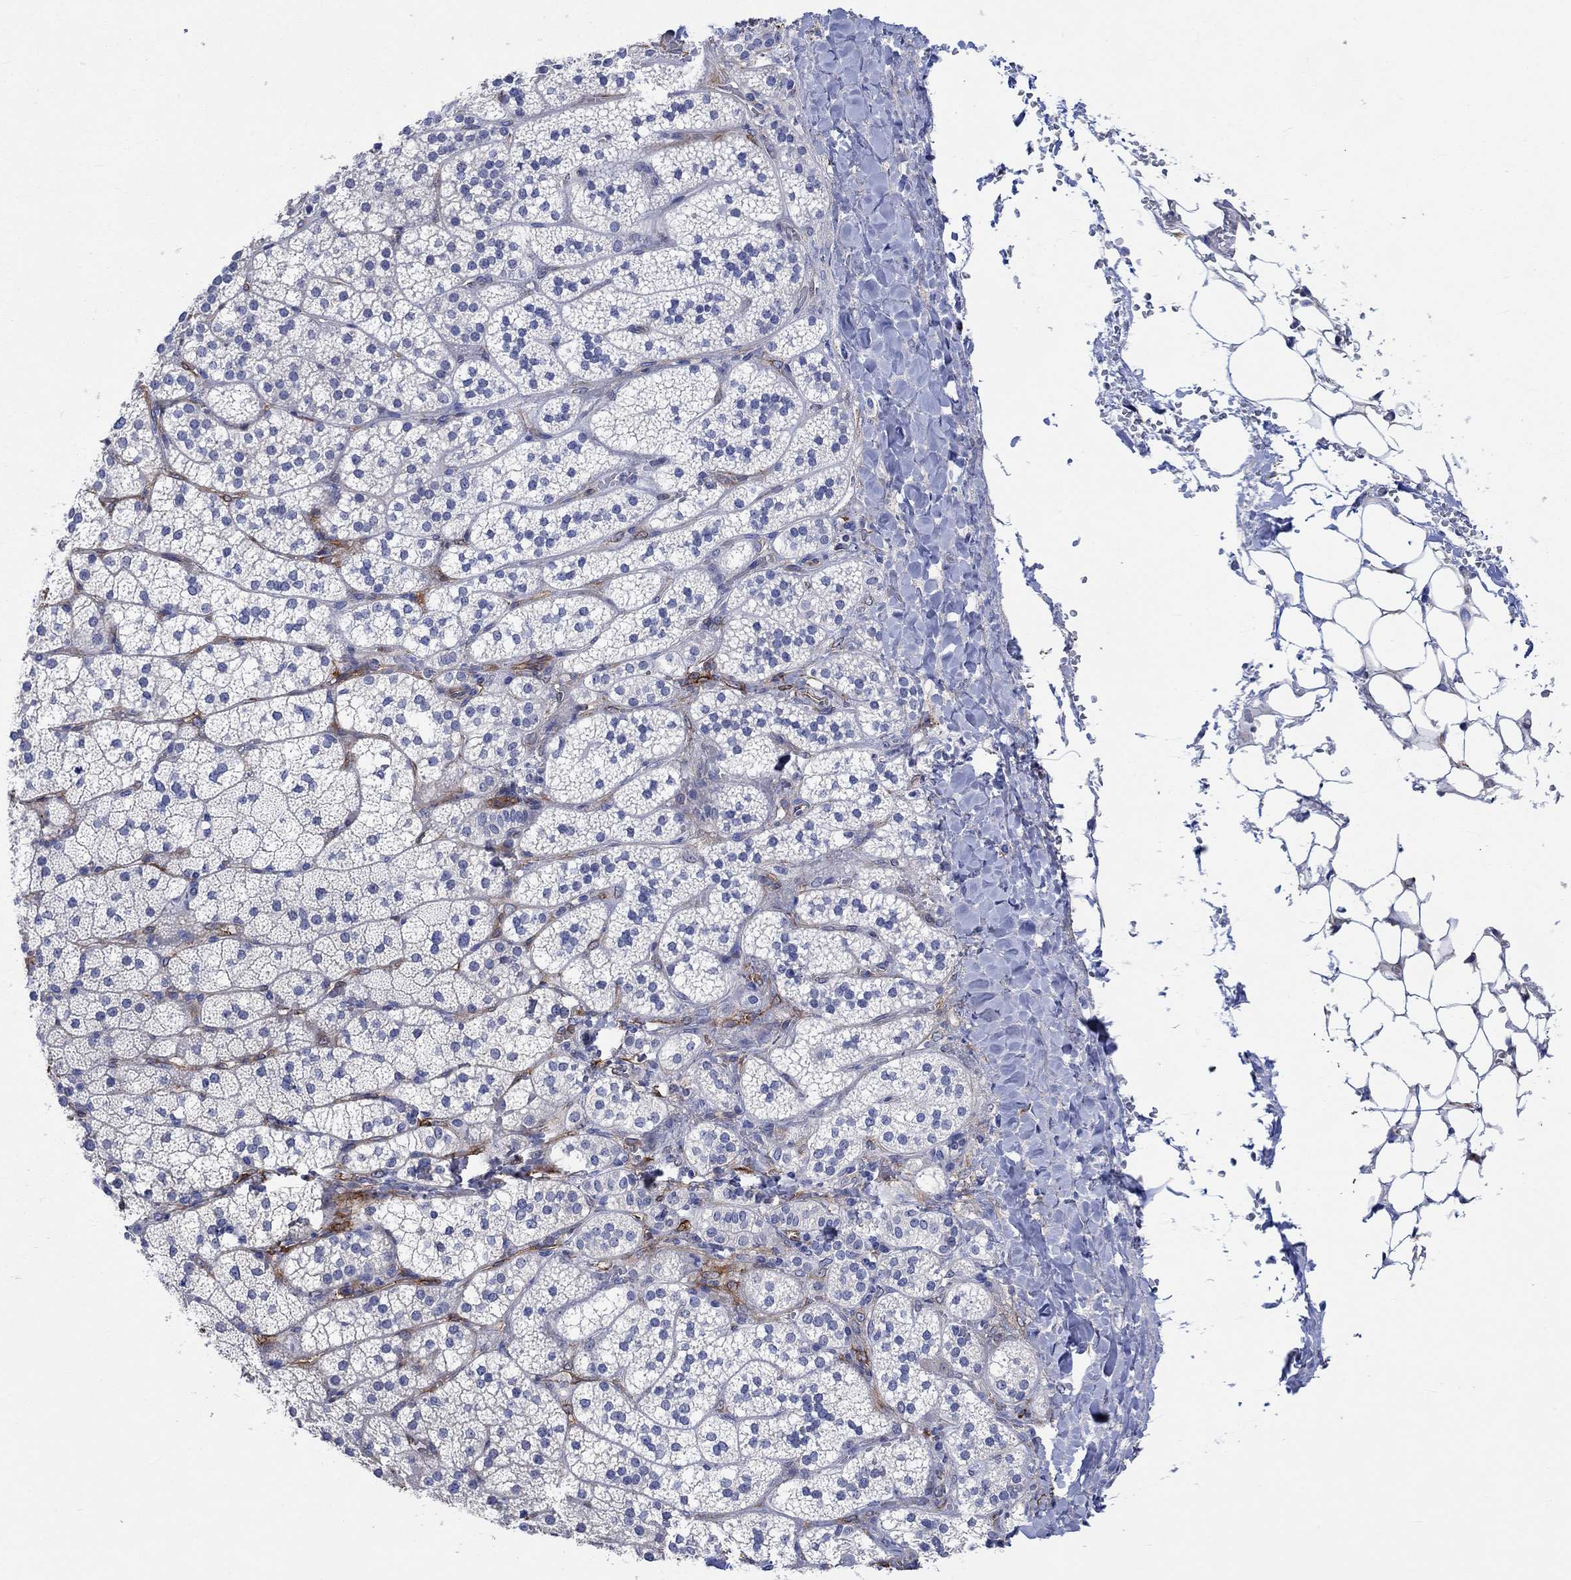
{"staining": {"intensity": "negative", "quantity": "none", "location": "none"}, "tissue": "adrenal gland", "cell_type": "Glandular cells", "image_type": "normal", "snomed": [{"axis": "morphology", "description": "Normal tissue, NOS"}, {"axis": "topography", "description": "Adrenal gland"}], "caption": "This image is of normal adrenal gland stained with immunohistochemistry (IHC) to label a protein in brown with the nuclei are counter-stained blue. There is no positivity in glandular cells. (DAB IHC with hematoxylin counter stain).", "gene": "TGM2", "patient": {"sex": "male", "age": 53}}